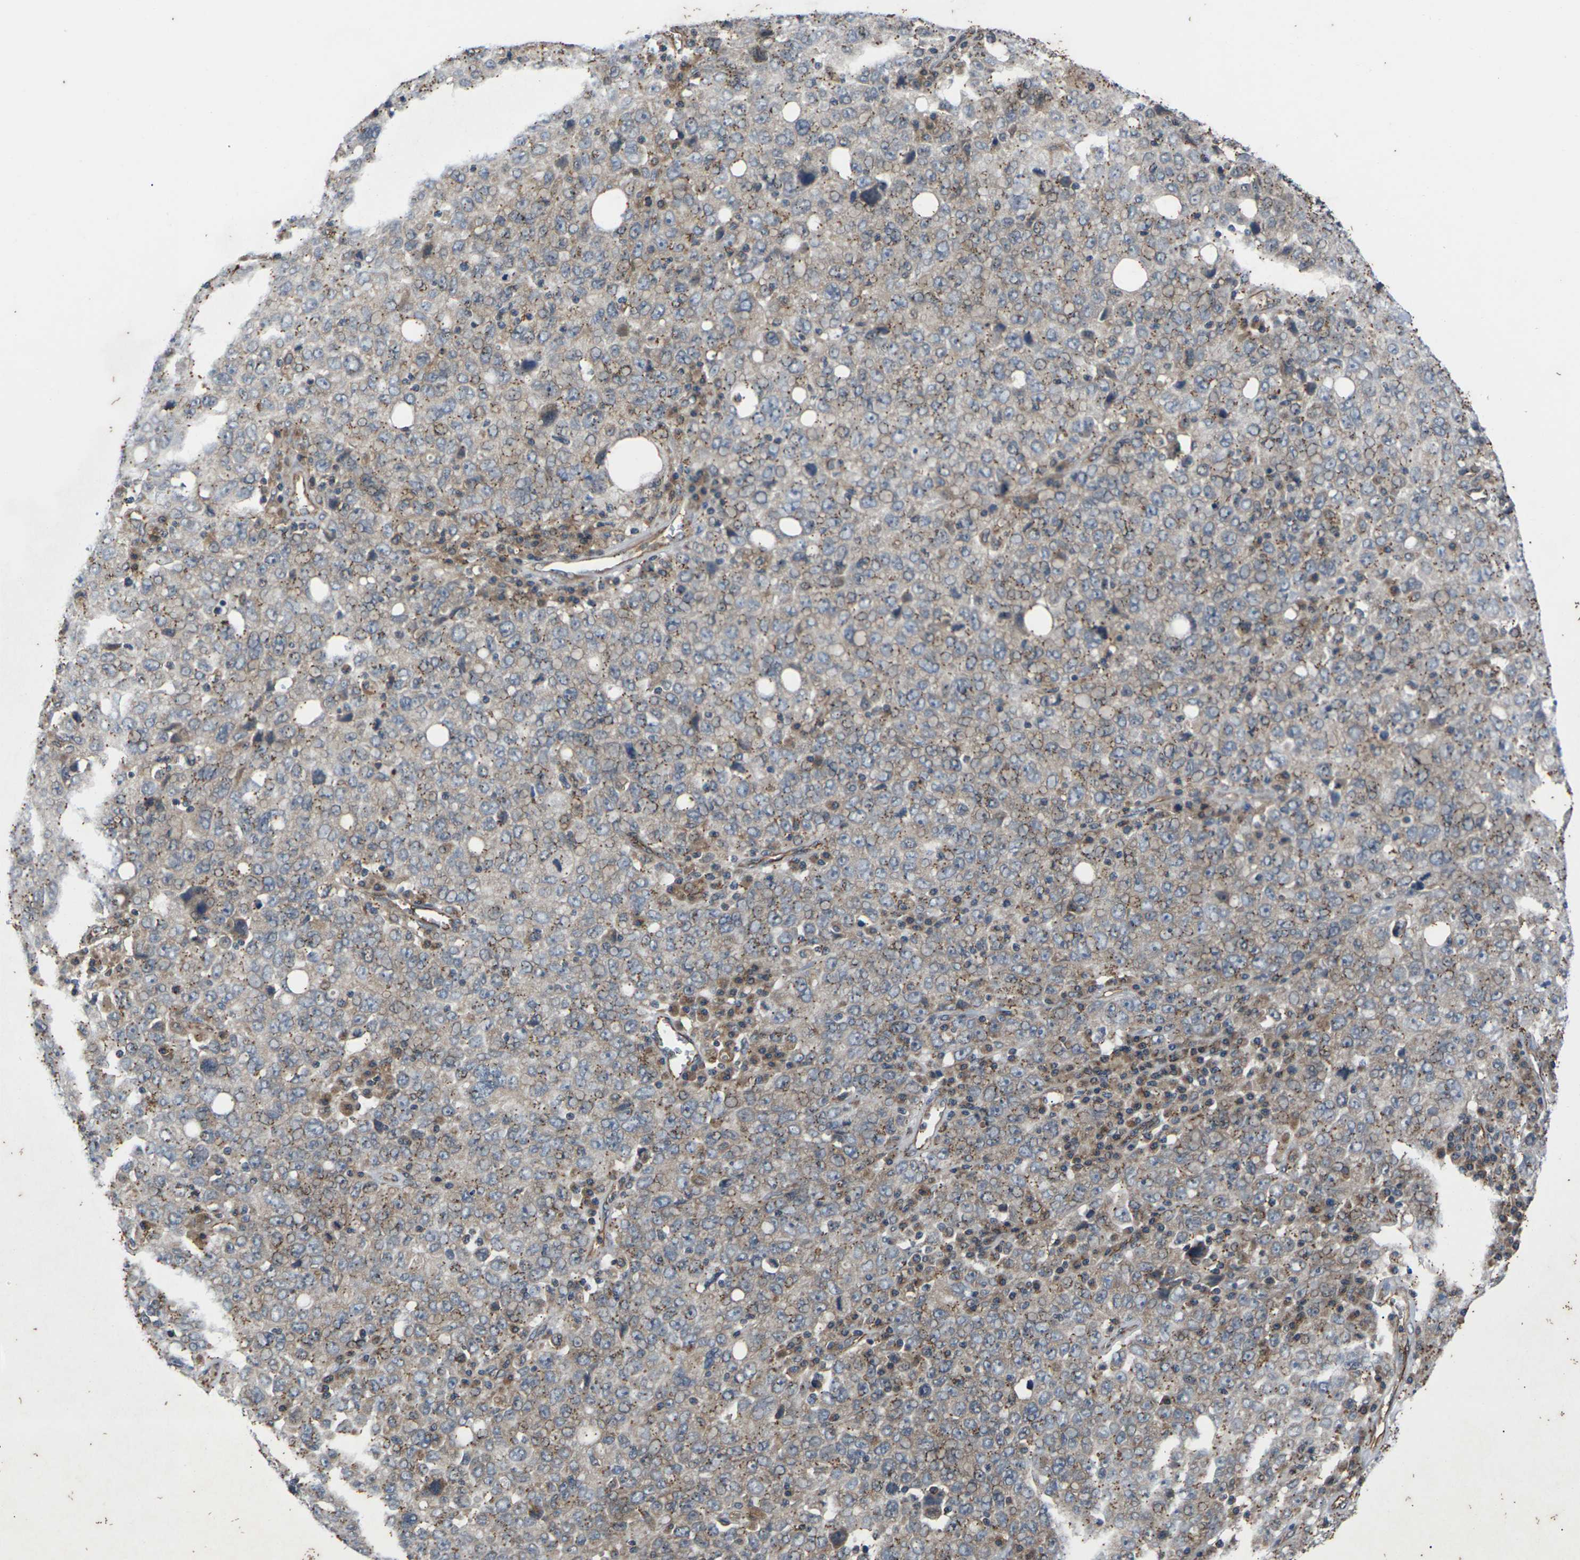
{"staining": {"intensity": "weak", "quantity": ">75%", "location": "cytoplasmic/membranous"}, "tissue": "ovarian cancer", "cell_type": "Tumor cells", "image_type": "cancer", "snomed": [{"axis": "morphology", "description": "Carcinoma, endometroid"}, {"axis": "topography", "description": "Ovary"}], "caption": "Endometroid carcinoma (ovarian) was stained to show a protein in brown. There is low levels of weak cytoplasmic/membranous expression in about >75% of tumor cells. (DAB IHC, brown staining for protein, blue staining for nuclei).", "gene": "DKK2", "patient": {"sex": "female", "age": 62}}